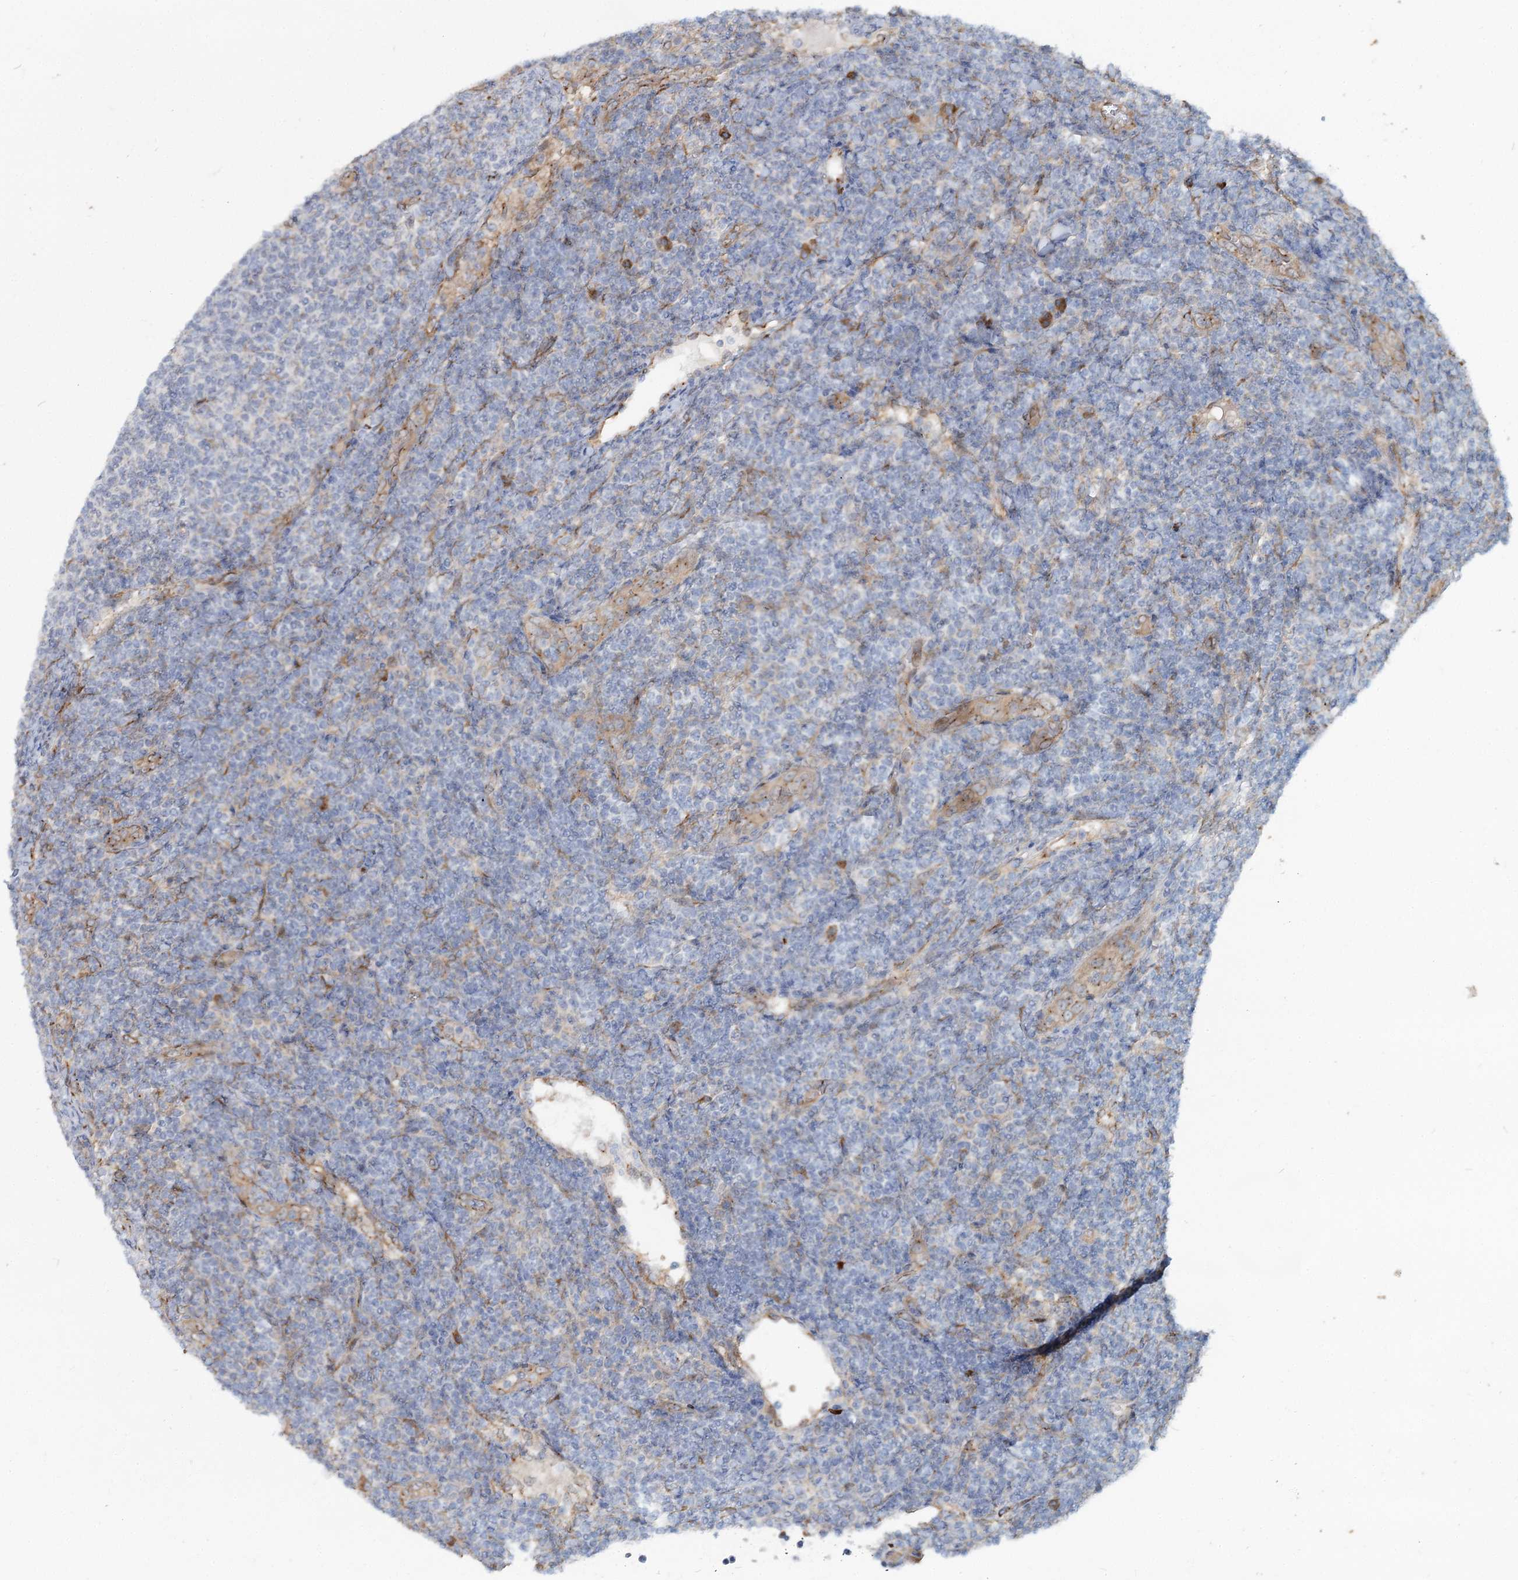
{"staining": {"intensity": "negative", "quantity": "none", "location": "none"}, "tissue": "lymphoma", "cell_type": "Tumor cells", "image_type": "cancer", "snomed": [{"axis": "morphology", "description": "Malignant lymphoma, non-Hodgkin's type, Low grade"}, {"axis": "topography", "description": "Lymph node"}], "caption": "The micrograph exhibits no staining of tumor cells in malignant lymphoma, non-Hodgkin's type (low-grade). (Stains: DAB immunohistochemistry with hematoxylin counter stain, Microscopy: brightfield microscopy at high magnification).", "gene": "SPART", "patient": {"sex": "male", "age": 66}}